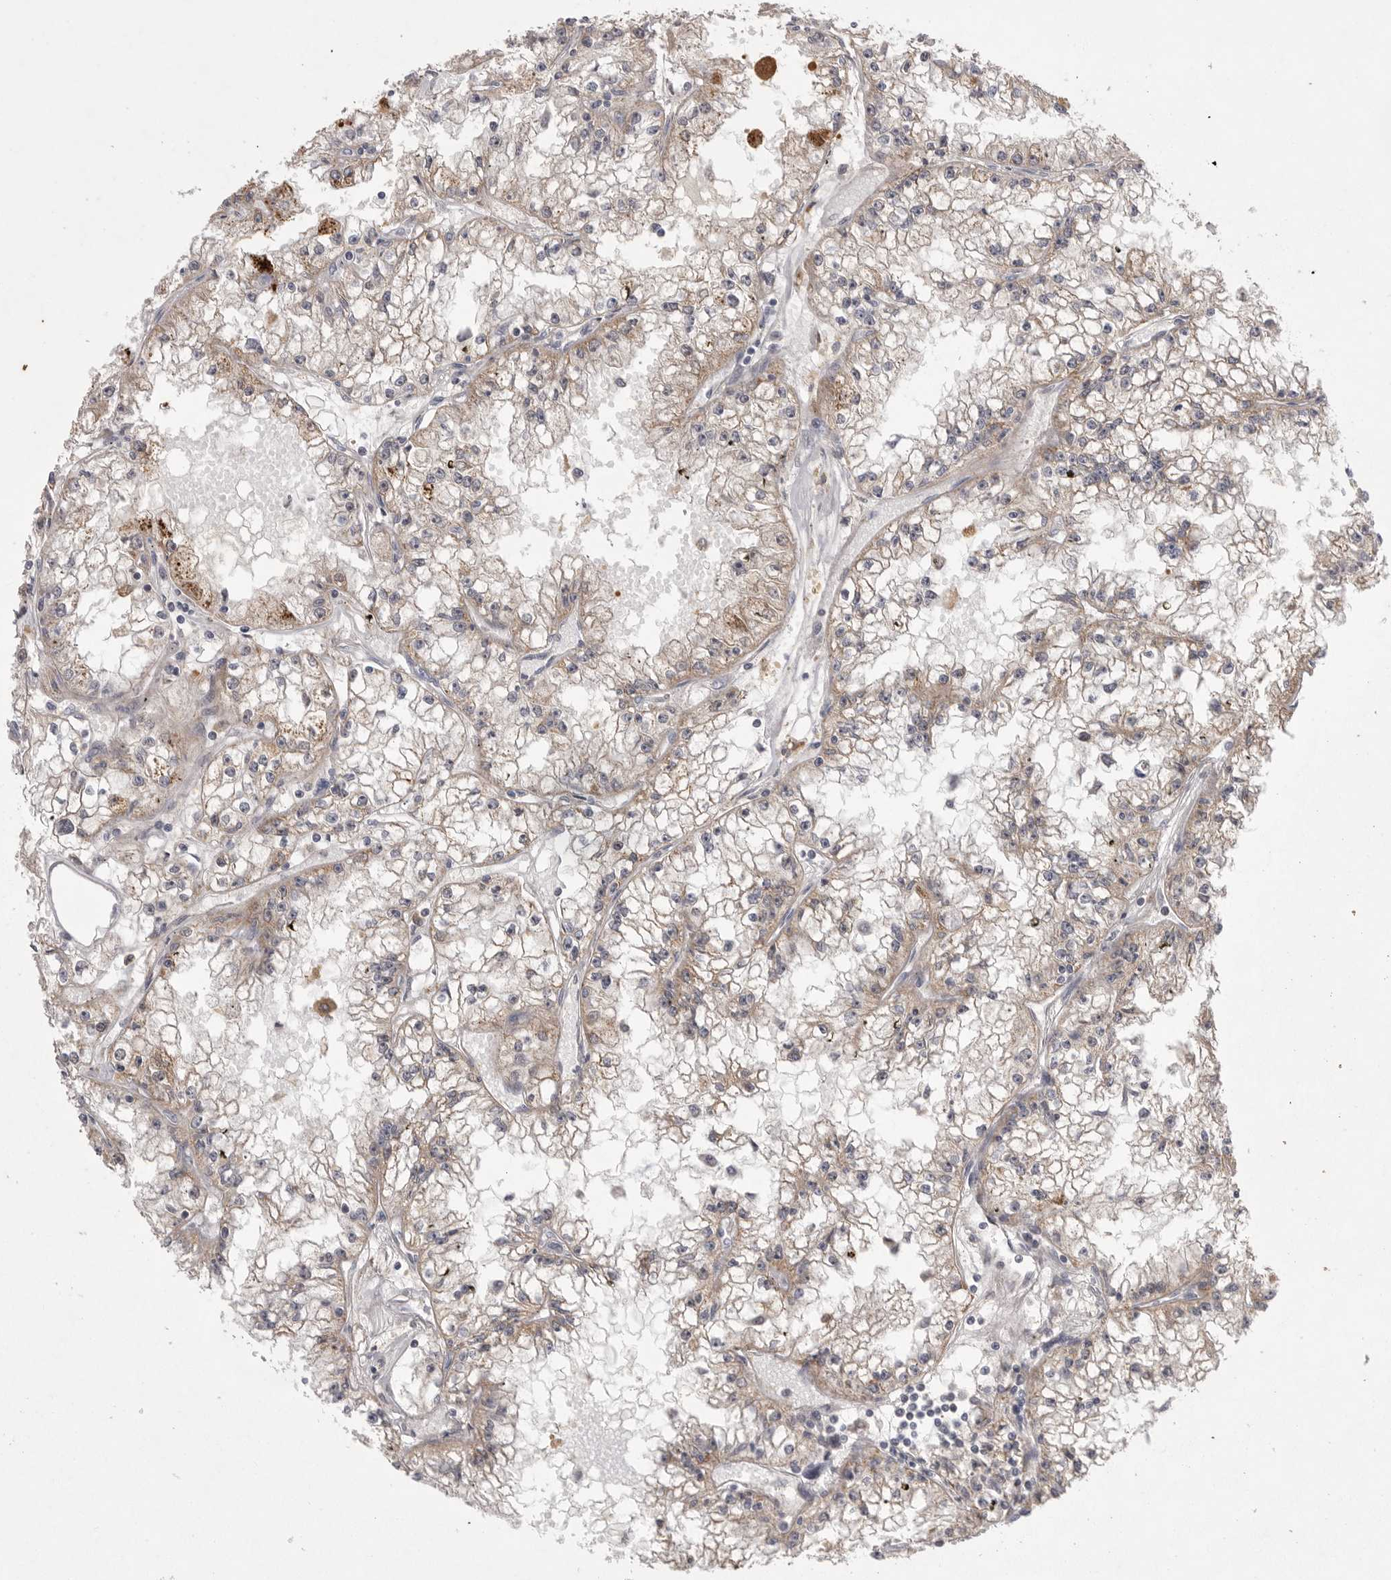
{"staining": {"intensity": "moderate", "quantity": "25%-75%", "location": "cytoplasmic/membranous"}, "tissue": "renal cancer", "cell_type": "Tumor cells", "image_type": "cancer", "snomed": [{"axis": "morphology", "description": "Adenocarcinoma, NOS"}, {"axis": "topography", "description": "Kidney"}], "caption": "Protein expression analysis of renal cancer shows moderate cytoplasmic/membranous positivity in about 25%-75% of tumor cells.", "gene": "KYAT3", "patient": {"sex": "male", "age": 56}}